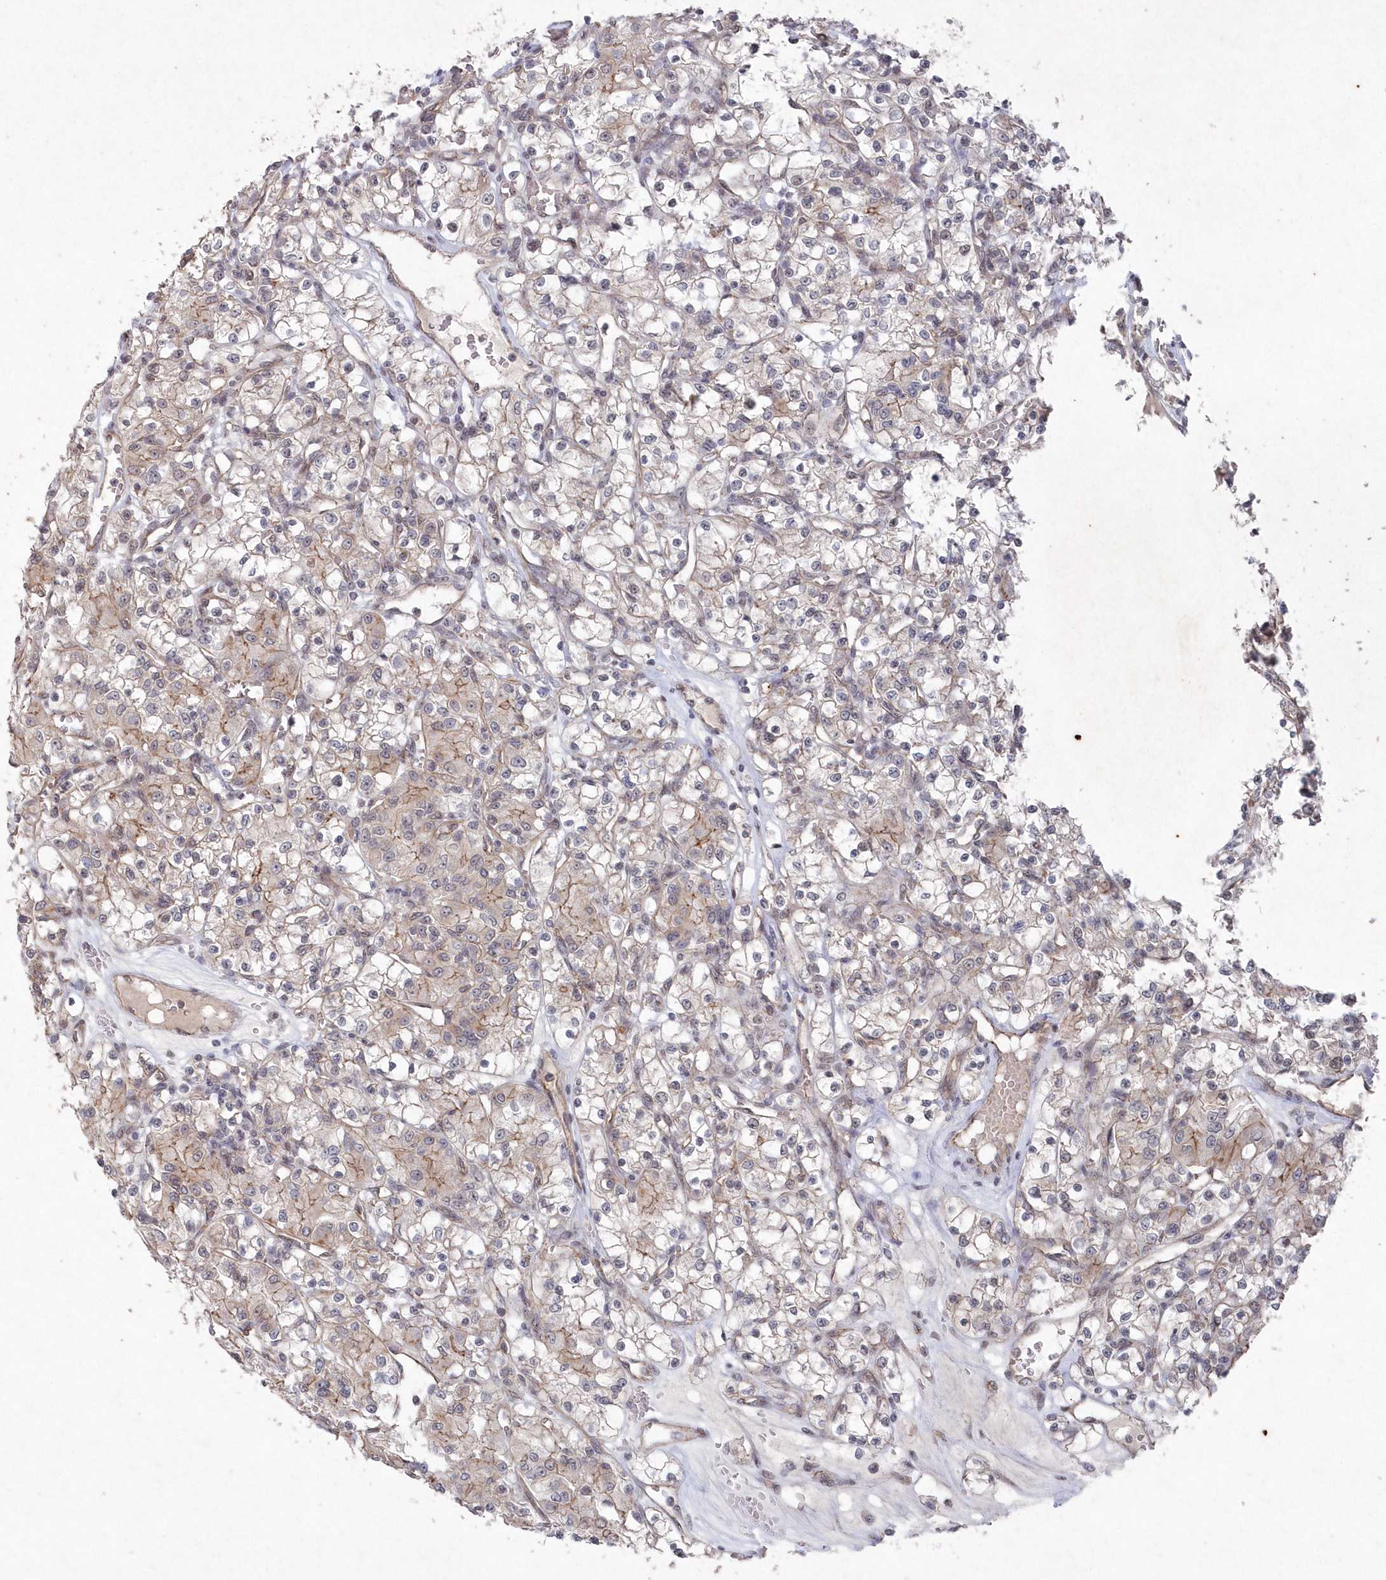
{"staining": {"intensity": "weak", "quantity": "<25%", "location": "cytoplasmic/membranous"}, "tissue": "renal cancer", "cell_type": "Tumor cells", "image_type": "cancer", "snomed": [{"axis": "morphology", "description": "Adenocarcinoma, NOS"}, {"axis": "topography", "description": "Kidney"}], "caption": "Human renal adenocarcinoma stained for a protein using immunohistochemistry (IHC) shows no positivity in tumor cells.", "gene": "VSIG2", "patient": {"sex": "female", "age": 59}}